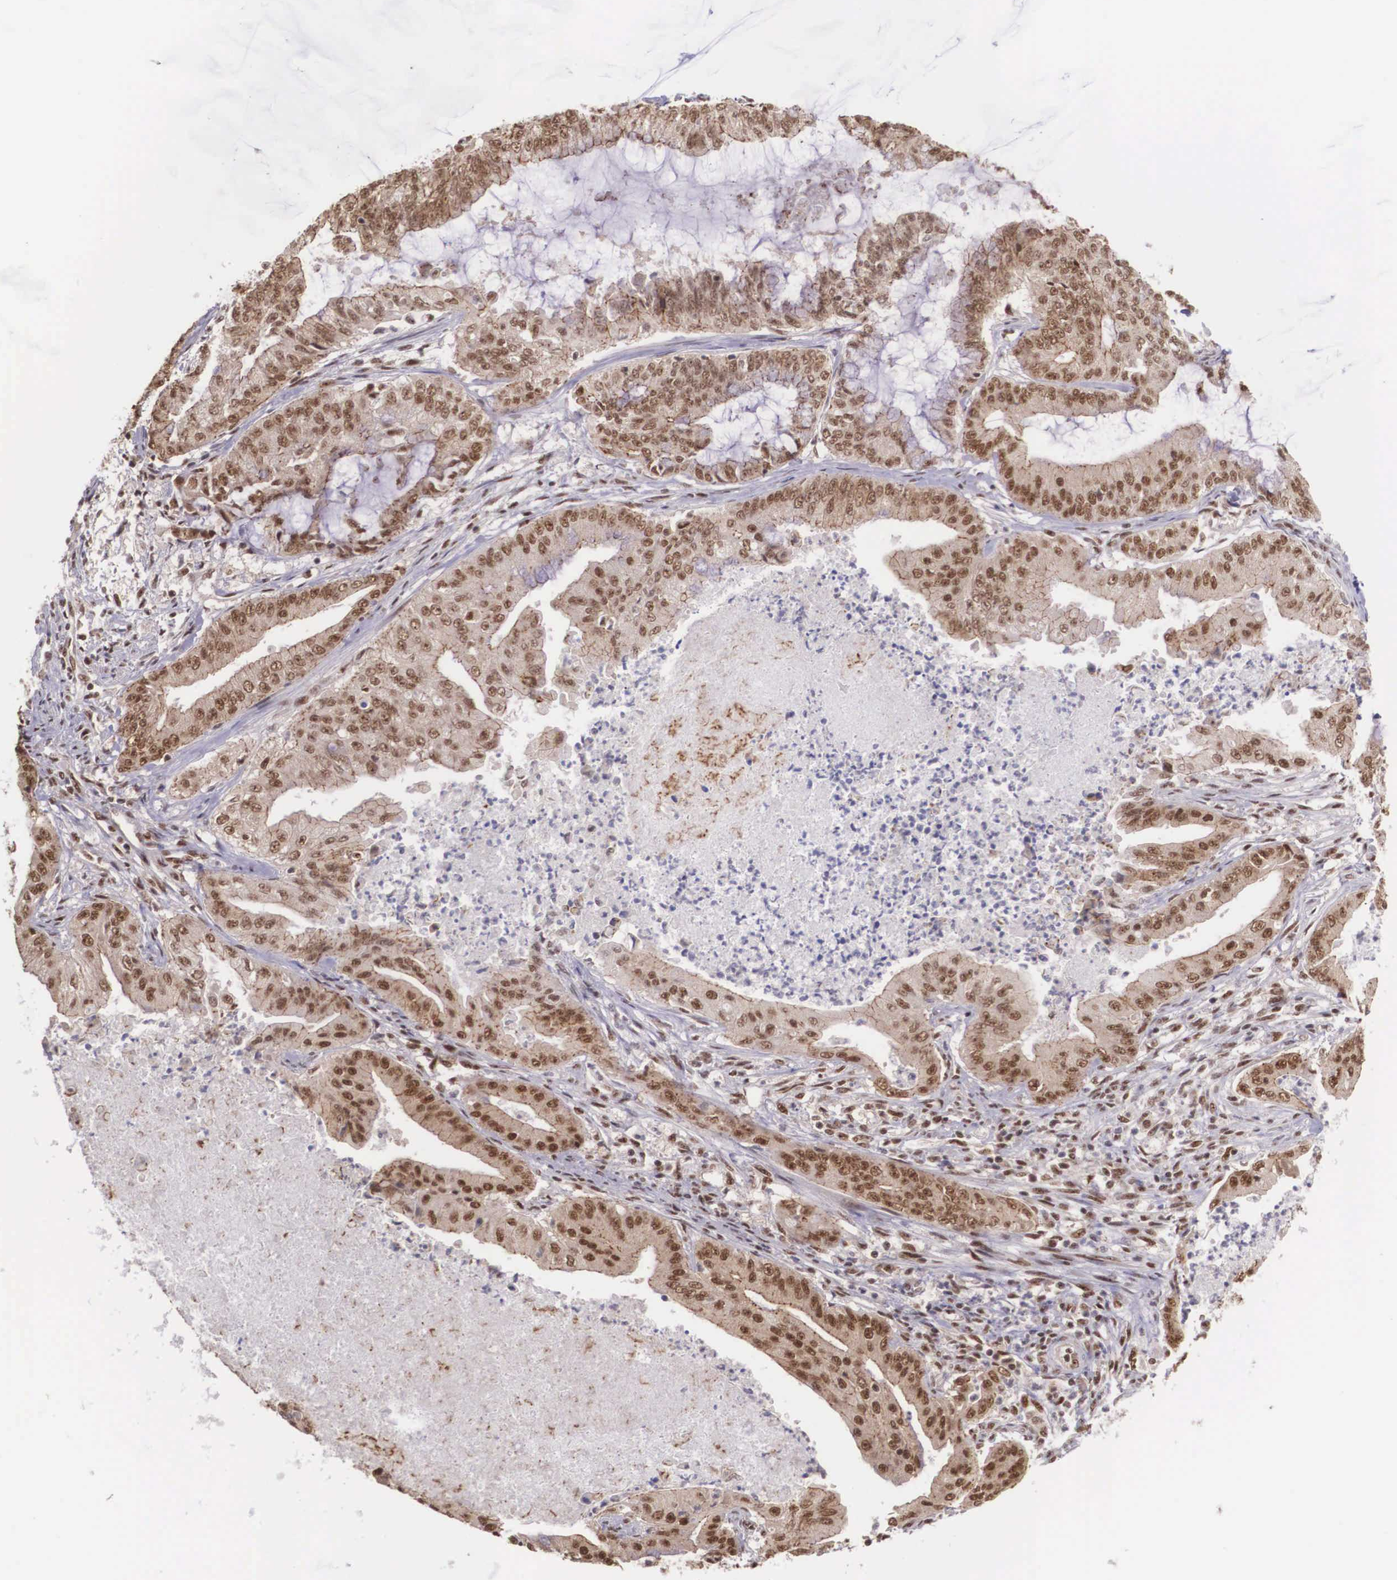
{"staining": {"intensity": "moderate", "quantity": ">75%", "location": "cytoplasmic/membranous,nuclear"}, "tissue": "endometrial cancer", "cell_type": "Tumor cells", "image_type": "cancer", "snomed": [{"axis": "morphology", "description": "Adenocarcinoma, NOS"}, {"axis": "topography", "description": "Endometrium"}], "caption": "This is a photomicrograph of immunohistochemistry (IHC) staining of endometrial cancer (adenocarcinoma), which shows moderate positivity in the cytoplasmic/membranous and nuclear of tumor cells.", "gene": "POLR2F", "patient": {"sex": "female", "age": 63}}